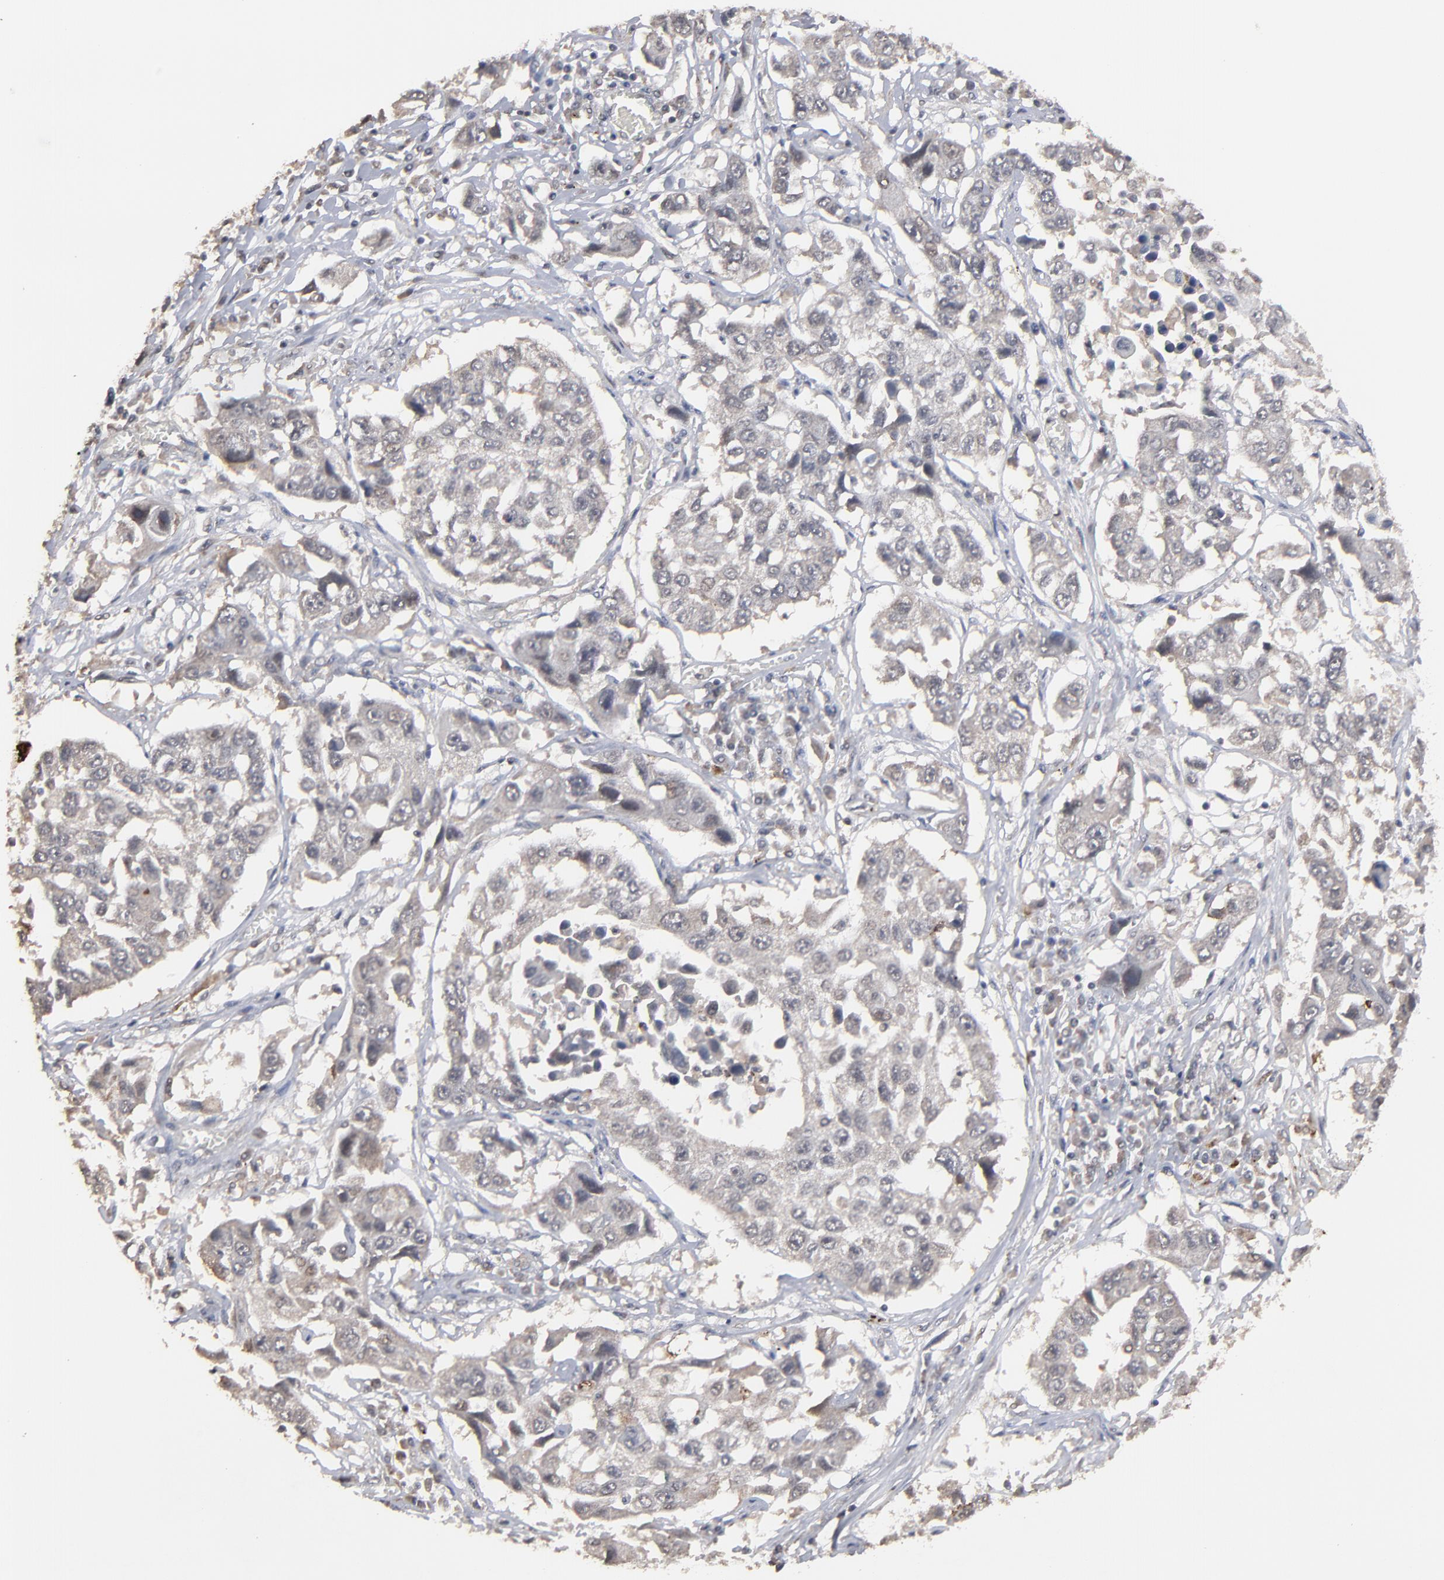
{"staining": {"intensity": "weak", "quantity": ">75%", "location": "cytoplasmic/membranous"}, "tissue": "lung cancer", "cell_type": "Tumor cells", "image_type": "cancer", "snomed": [{"axis": "morphology", "description": "Squamous cell carcinoma, NOS"}, {"axis": "topography", "description": "Lung"}], "caption": "A brown stain shows weak cytoplasmic/membranous expression of a protein in human lung cancer (squamous cell carcinoma) tumor cells. The protein of interest is shown in brown color, while the nuclei are stained blue.", "gene": "SLC22A17", "patient": {"sex": "male", "age": 71}}